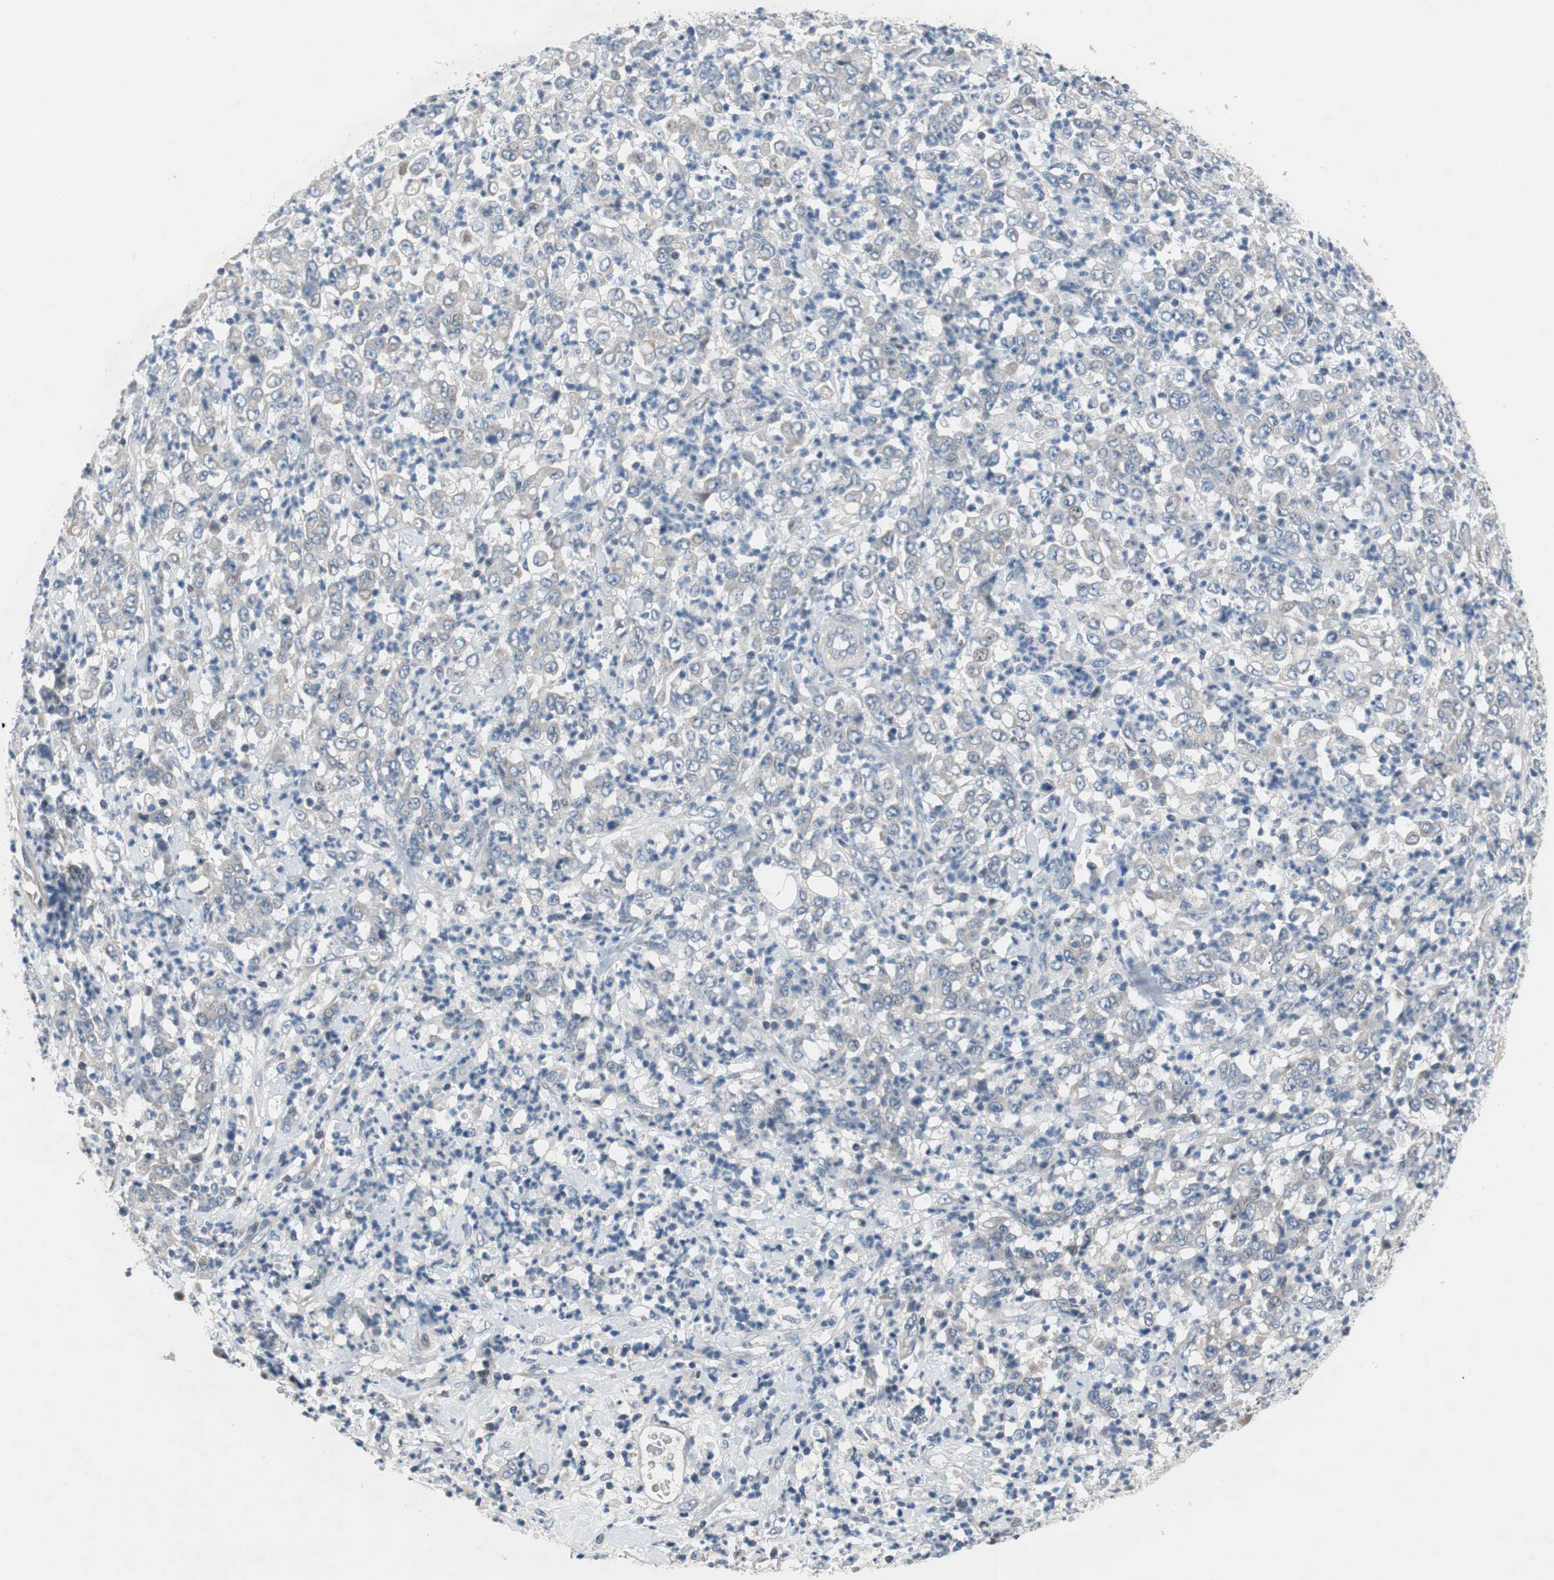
{"staining": {"intensity": "negative", "quantity": "none", "location": "none"}, "tissue": "stomach cancer", "cell_type": "Tumor cells", "image_type": "cancer", "snomed": [{"axis": "morphology", "description": "Adenocarcinoma, NOS"}, {"axis": "topography", "description": "Stomach, lower"}], "caption": "The immunohistochemistry histopathology image has no significant staining in tumor cells of adenocarcinoma (stomach) tissue.", "gene": "TACR3", "patient": {"sex": "female", "age": 71}}